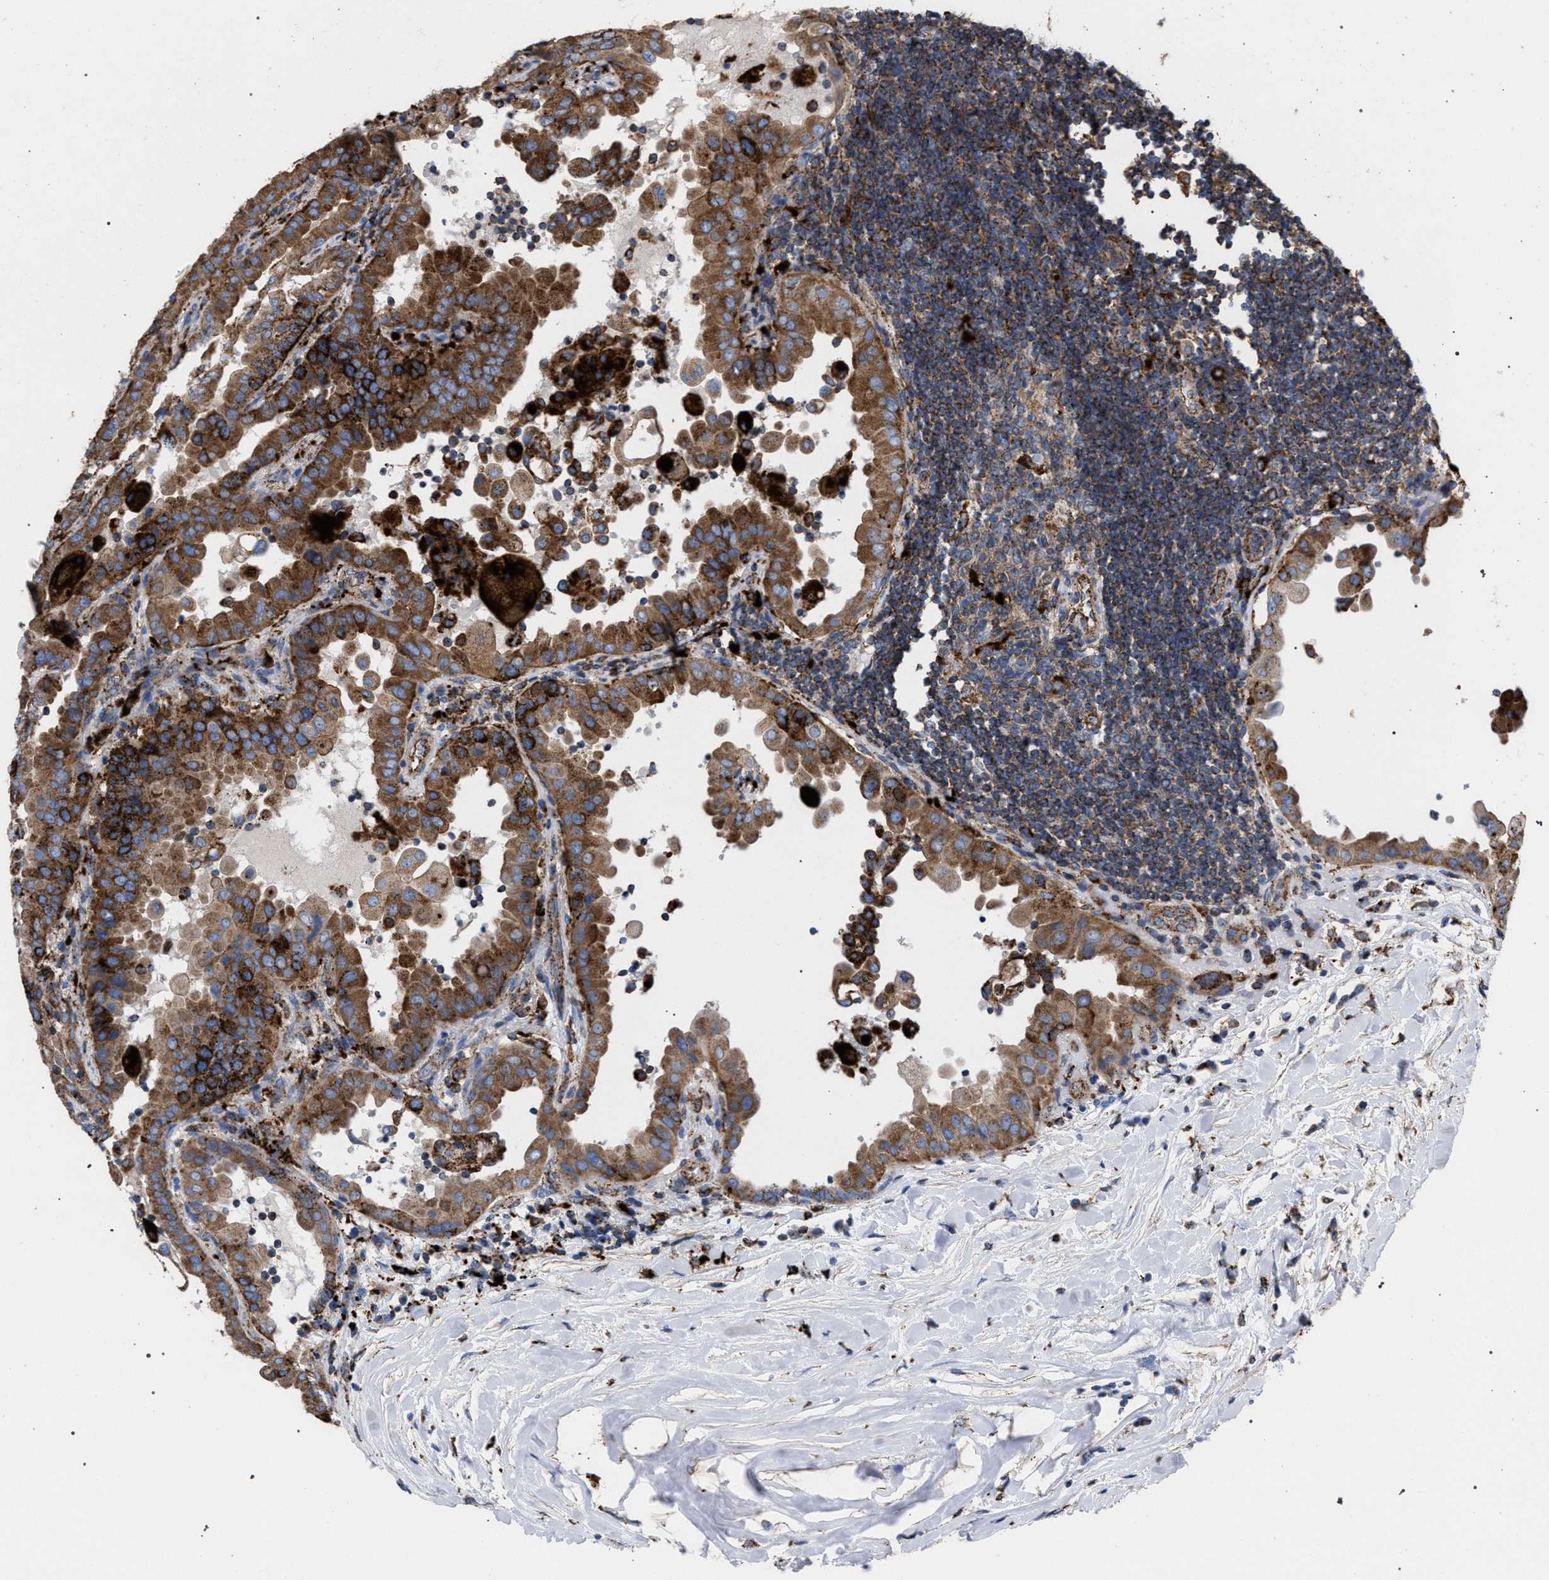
{"staining": {"intensity": "strong", "quantity": ">75%", "location": "cytoplasmic/membranous"}, "tissue": "thyroid cancer", "cell_type": "Tumor cells", "image_type": "cancer", "snomed": [{"axis": "morphology", "description": "Papillary adenocarcinoma, NOS"}, {"axis": "topography", "description": "Thyroid gland"}], "caption": "A photomicrograph showing strong cytoplasmic/membranous positivity in about >75% of tumor cells in thyroid papillary adenocarcinoma, as visualized by brown immunohistochemical staining.", "gene": "PPT1", "patient": {"sex": "male", "age": 33}}